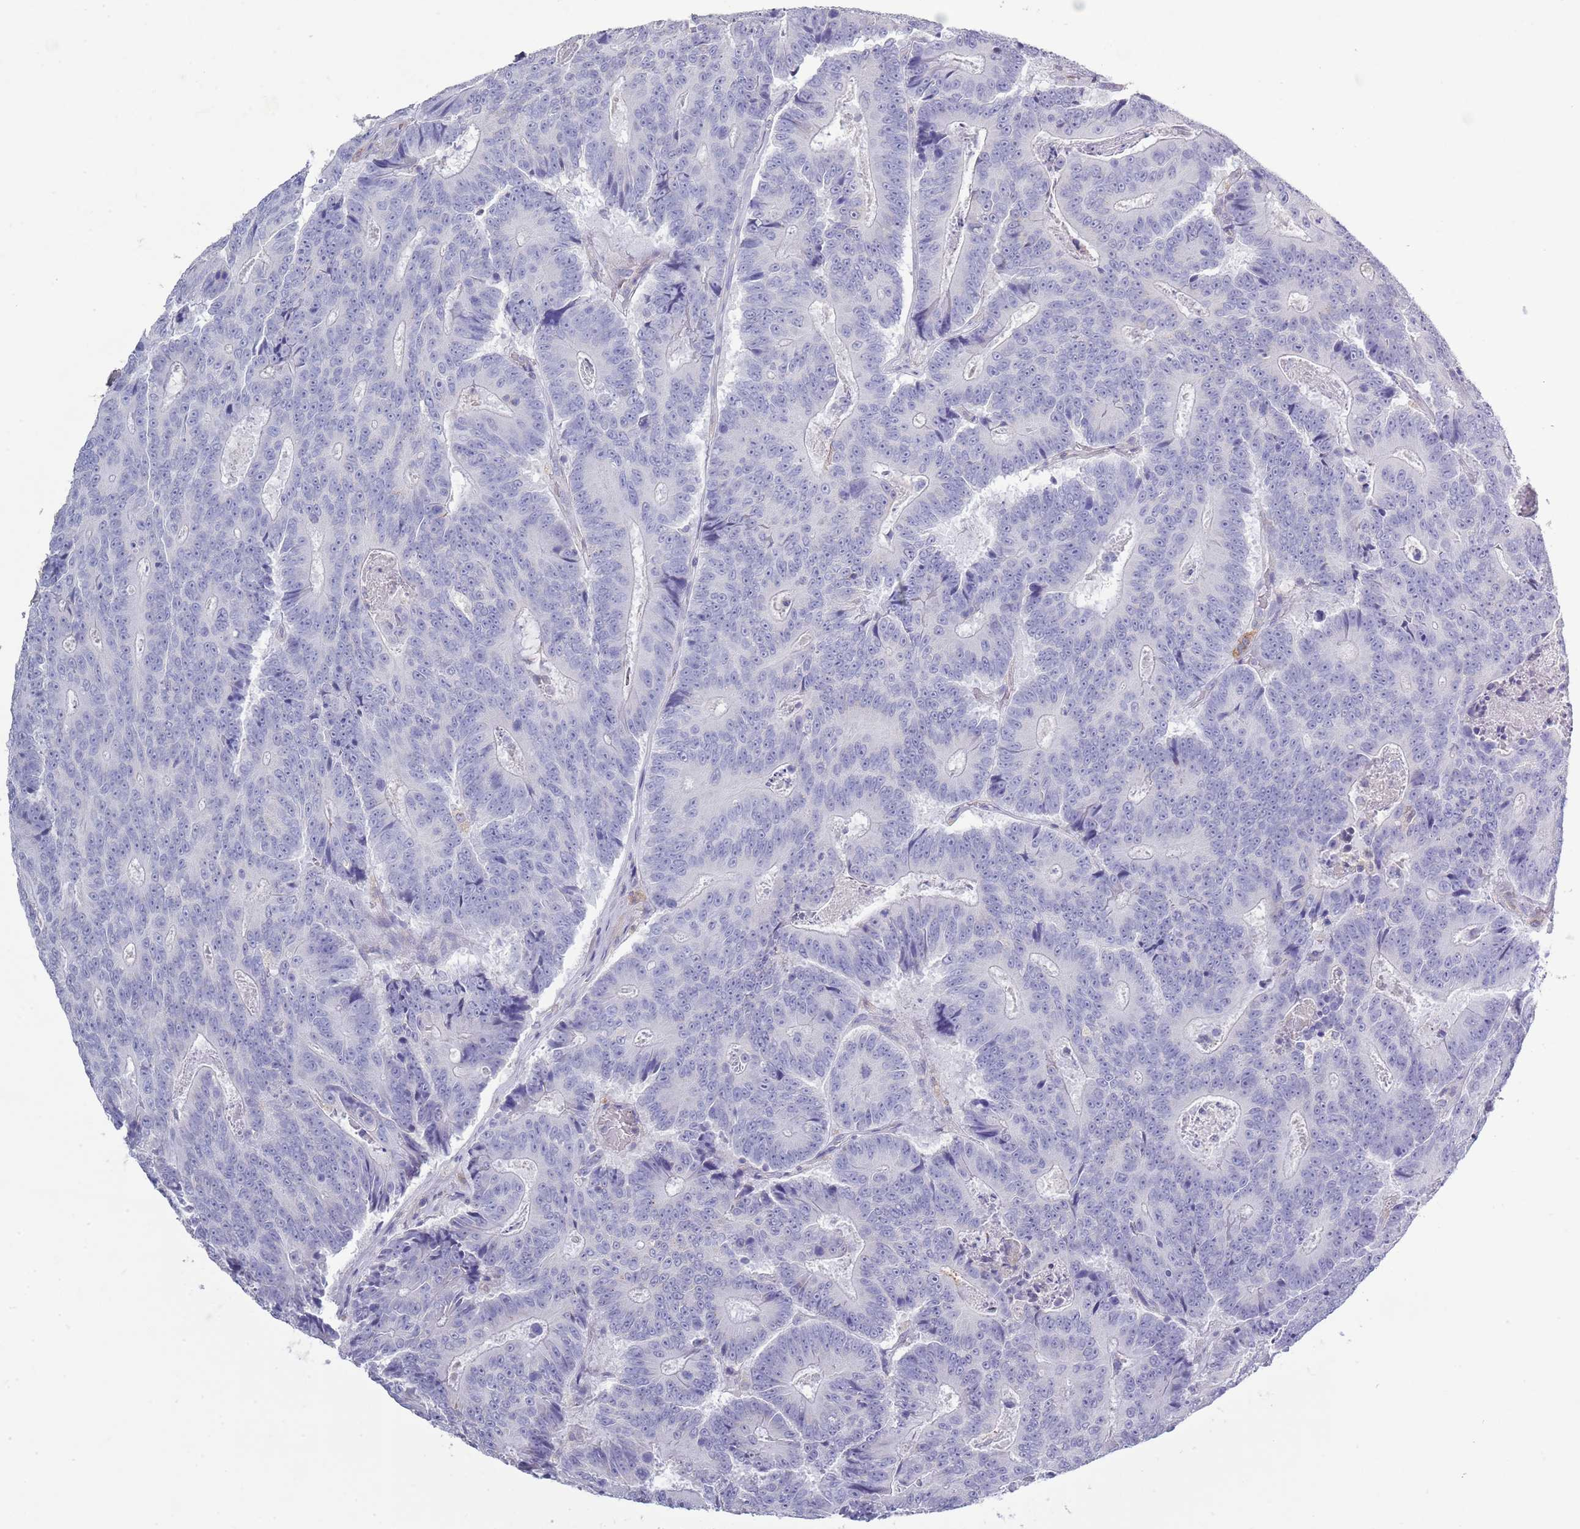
{"staining": {"intensity": "negative", "quantity": "none", "location": "none"}, "tissue": "colorectal cancer", "cell_type": "Tumor cells", "image_type": "cancer", "snomed": [{"axis": "morphology", "description": "Adenocarcinoma, NOS"}, {"axis": "topography", "description": "Colon"}], "caption": "Protein analysis of colorectal cancer (adenocarcinoma) exhibits no significant staining in tumor cells. The staining is performed using DAB brown chromogen with nuclei counter-stained in using hematoxylin.", "gene": "ACSBG1", "patient": {"sex": "male", "age": 83}}